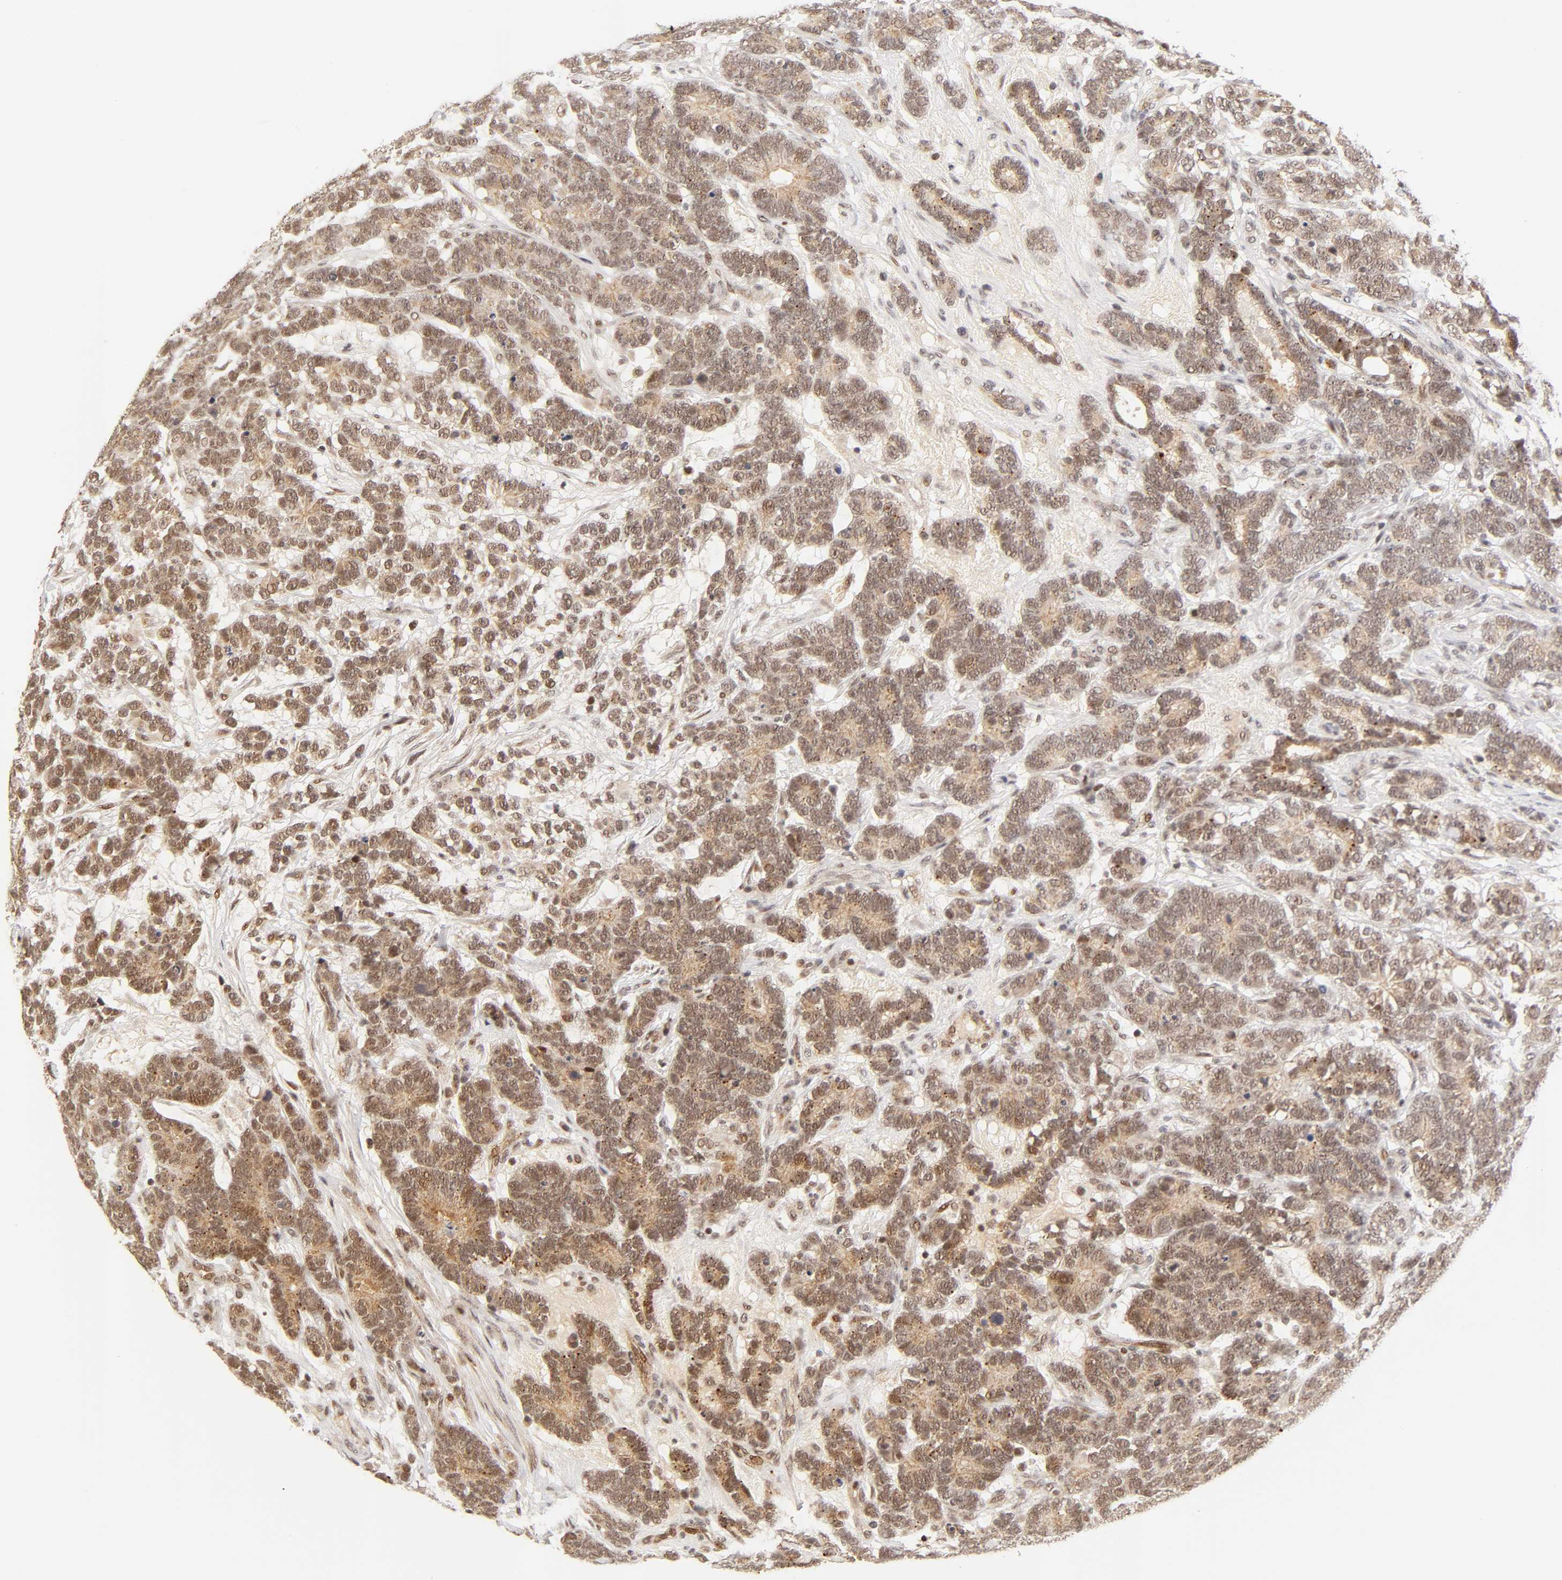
{"staining": {"intensity": "moderate", "quantity": ">75%", "location": "cytoplasmic/membranous,nuclear"}, "tissue": "testis cancer", "cell_type": "Tumor cells", "image_type": "cancer", "snomed": [{"axis": "morphology", "description": "Carcinoma, Embryonal, NOS"}, {"axis": "topography", "description": "Testis"}], "caption": "There is medium levels of moderate cytoplasmic/membranous and nuclear staining in tumor cells of embryonal carcinoma (testis), as demonstrated by immunohistochemical staining (brown color).", "gene": "TAF10", "patient": {"sex": "male", "age": 26}}